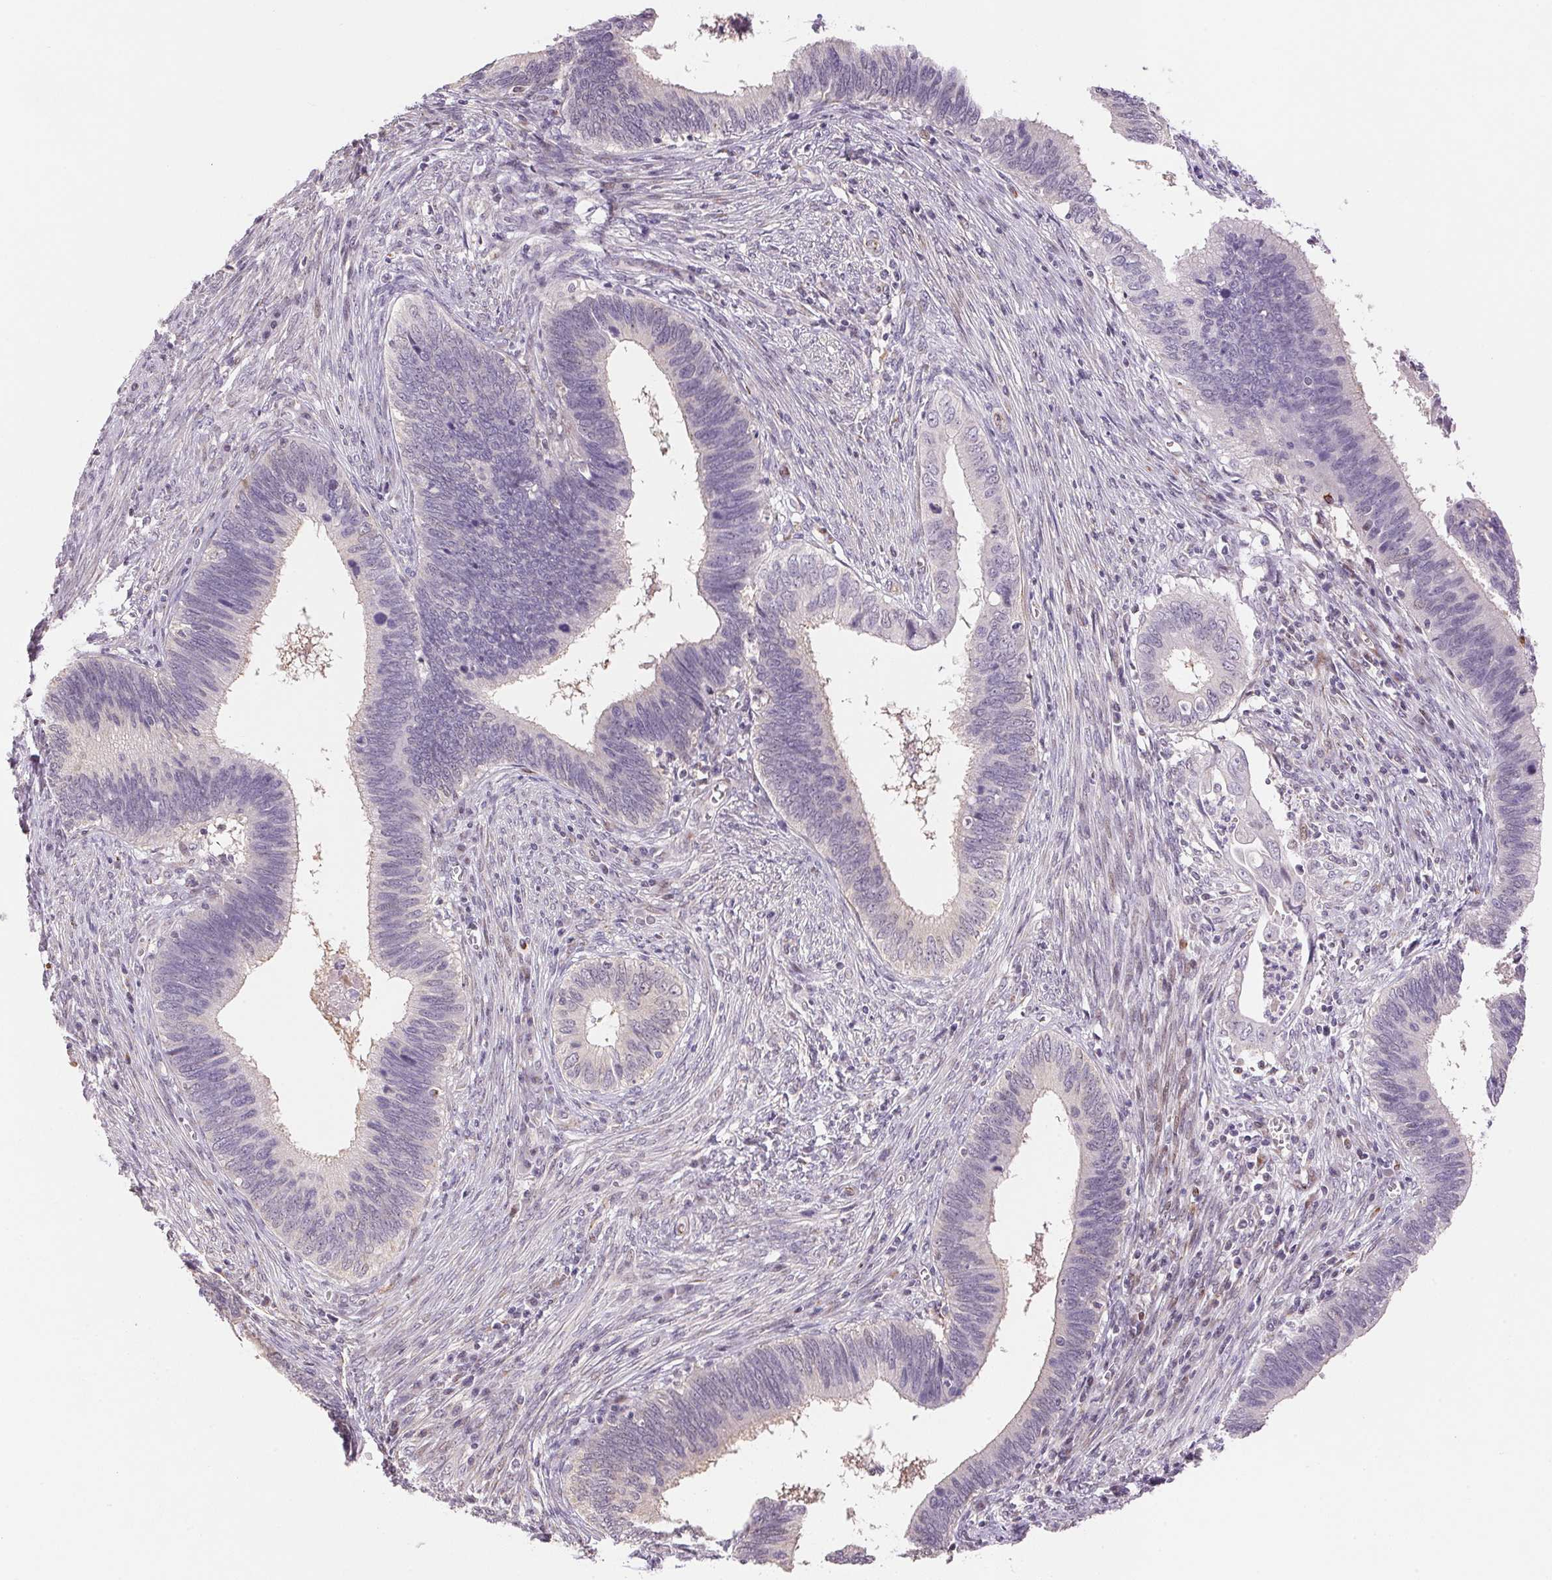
{"staining": {"intensity": "negative", "quantity": "none", "location": "none"}, "tissue": "cervical cancer", "cell_type": "Tumor cells", "image_type": "cancer", "snomed": [{"axis": "morphology", "description": "Adenocarcinoma, NOS"}, {"axis": "topography", "description": "Cervix"}], "caption": "Immunohistochemistry of adenocarcinoma (cervical) reveals no expression in tumor cells.", "gene": "GYG2", "patient": {"sex": "female", "age": 42}}